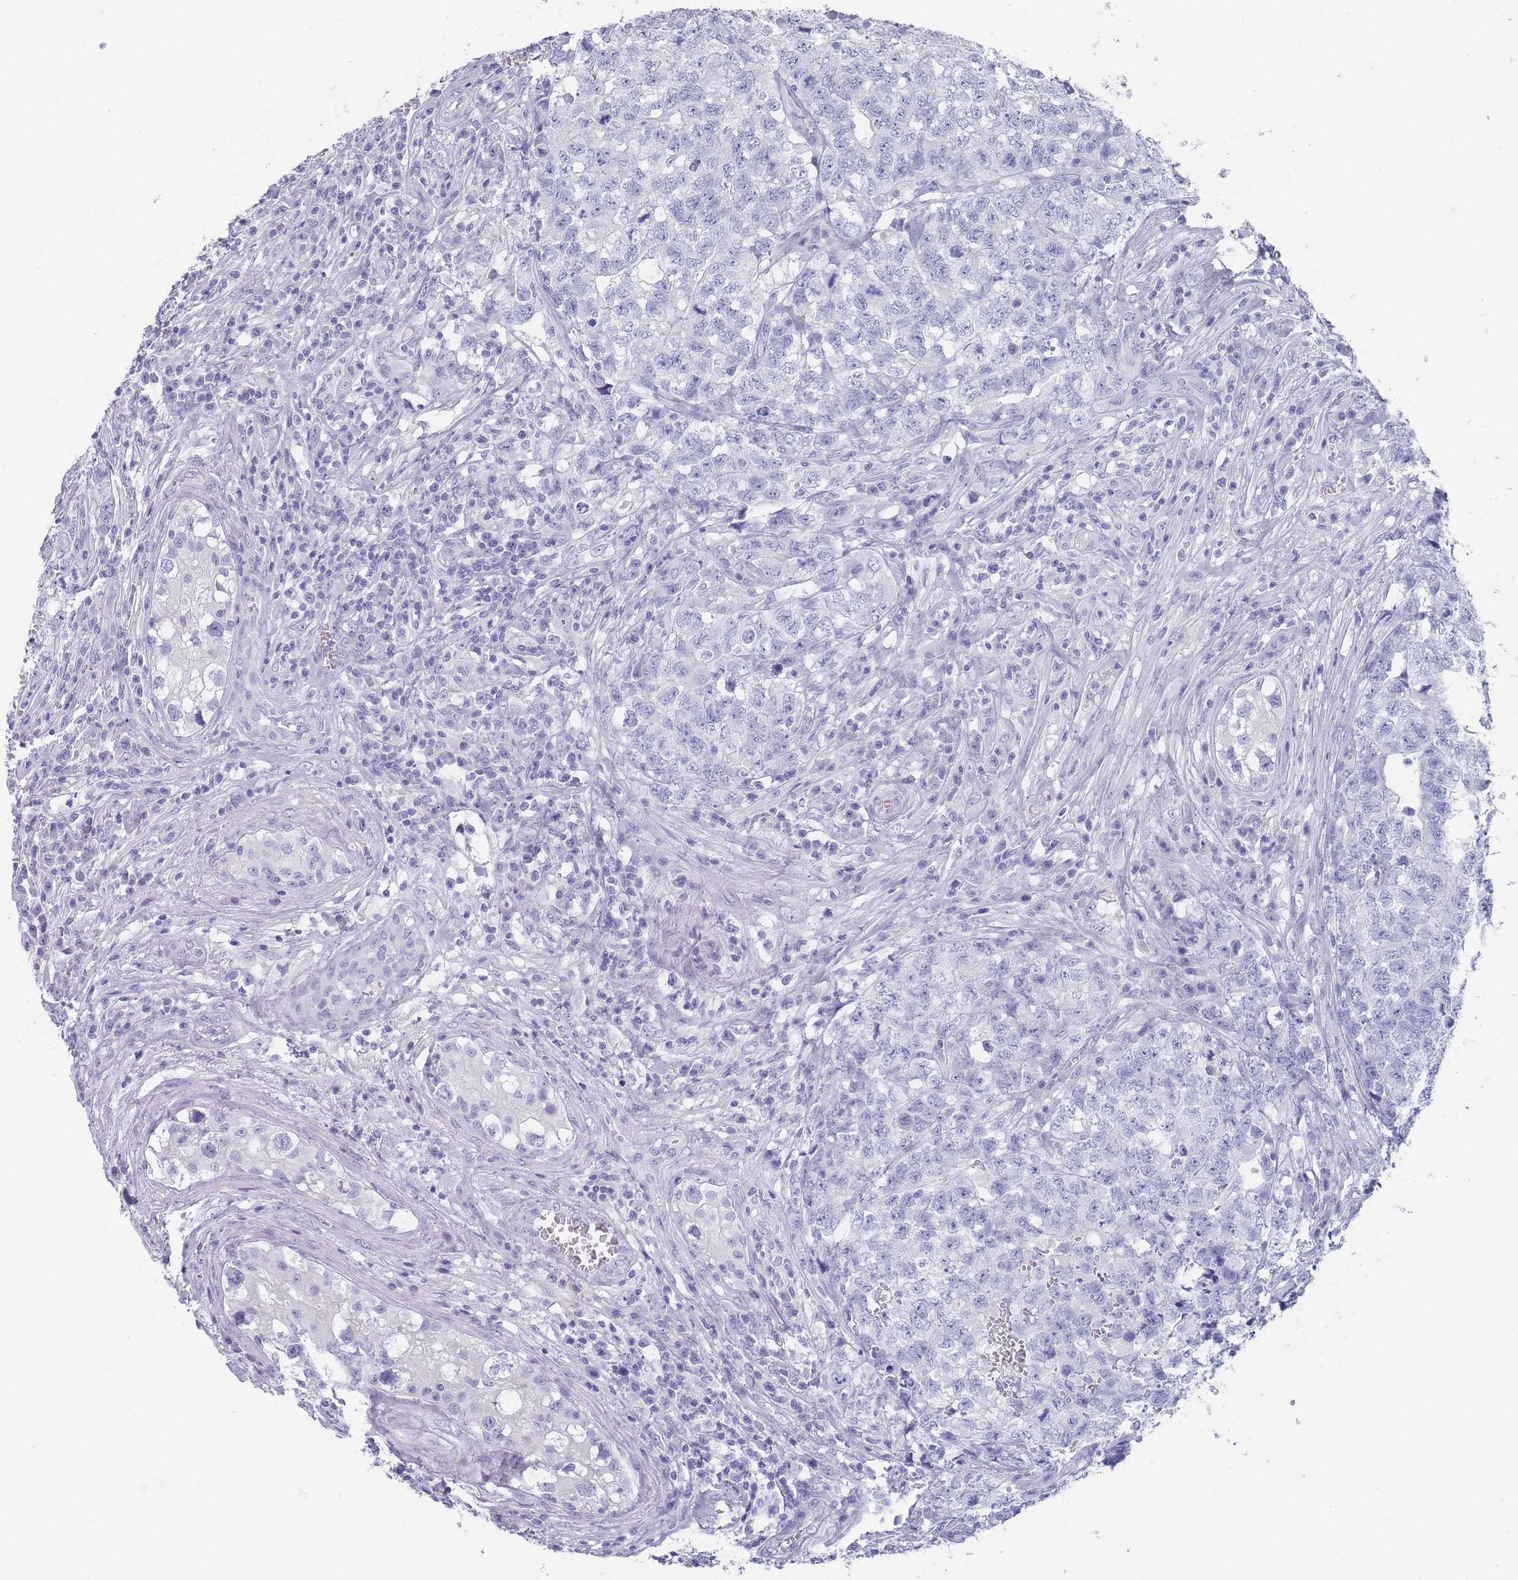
{"staining": {"intensity": "negative", "quantity": "none", "location": "none"}, "tissue": "testis cancer", "cell_type": "Tumor cells", "image_type": "cancer", "snomed": [{"axis": "morphology", "description": "Carcinoma, Embryonal, NOS"}, {"axis": "topography", "description": "Testis"}], "caption": "Micrograph shows no significant protein positivity in tumor cells of testis cancer (embryonal carcinoma).", "gene": "RAB2B", "patient": {"sex": "male", "age": 31}}